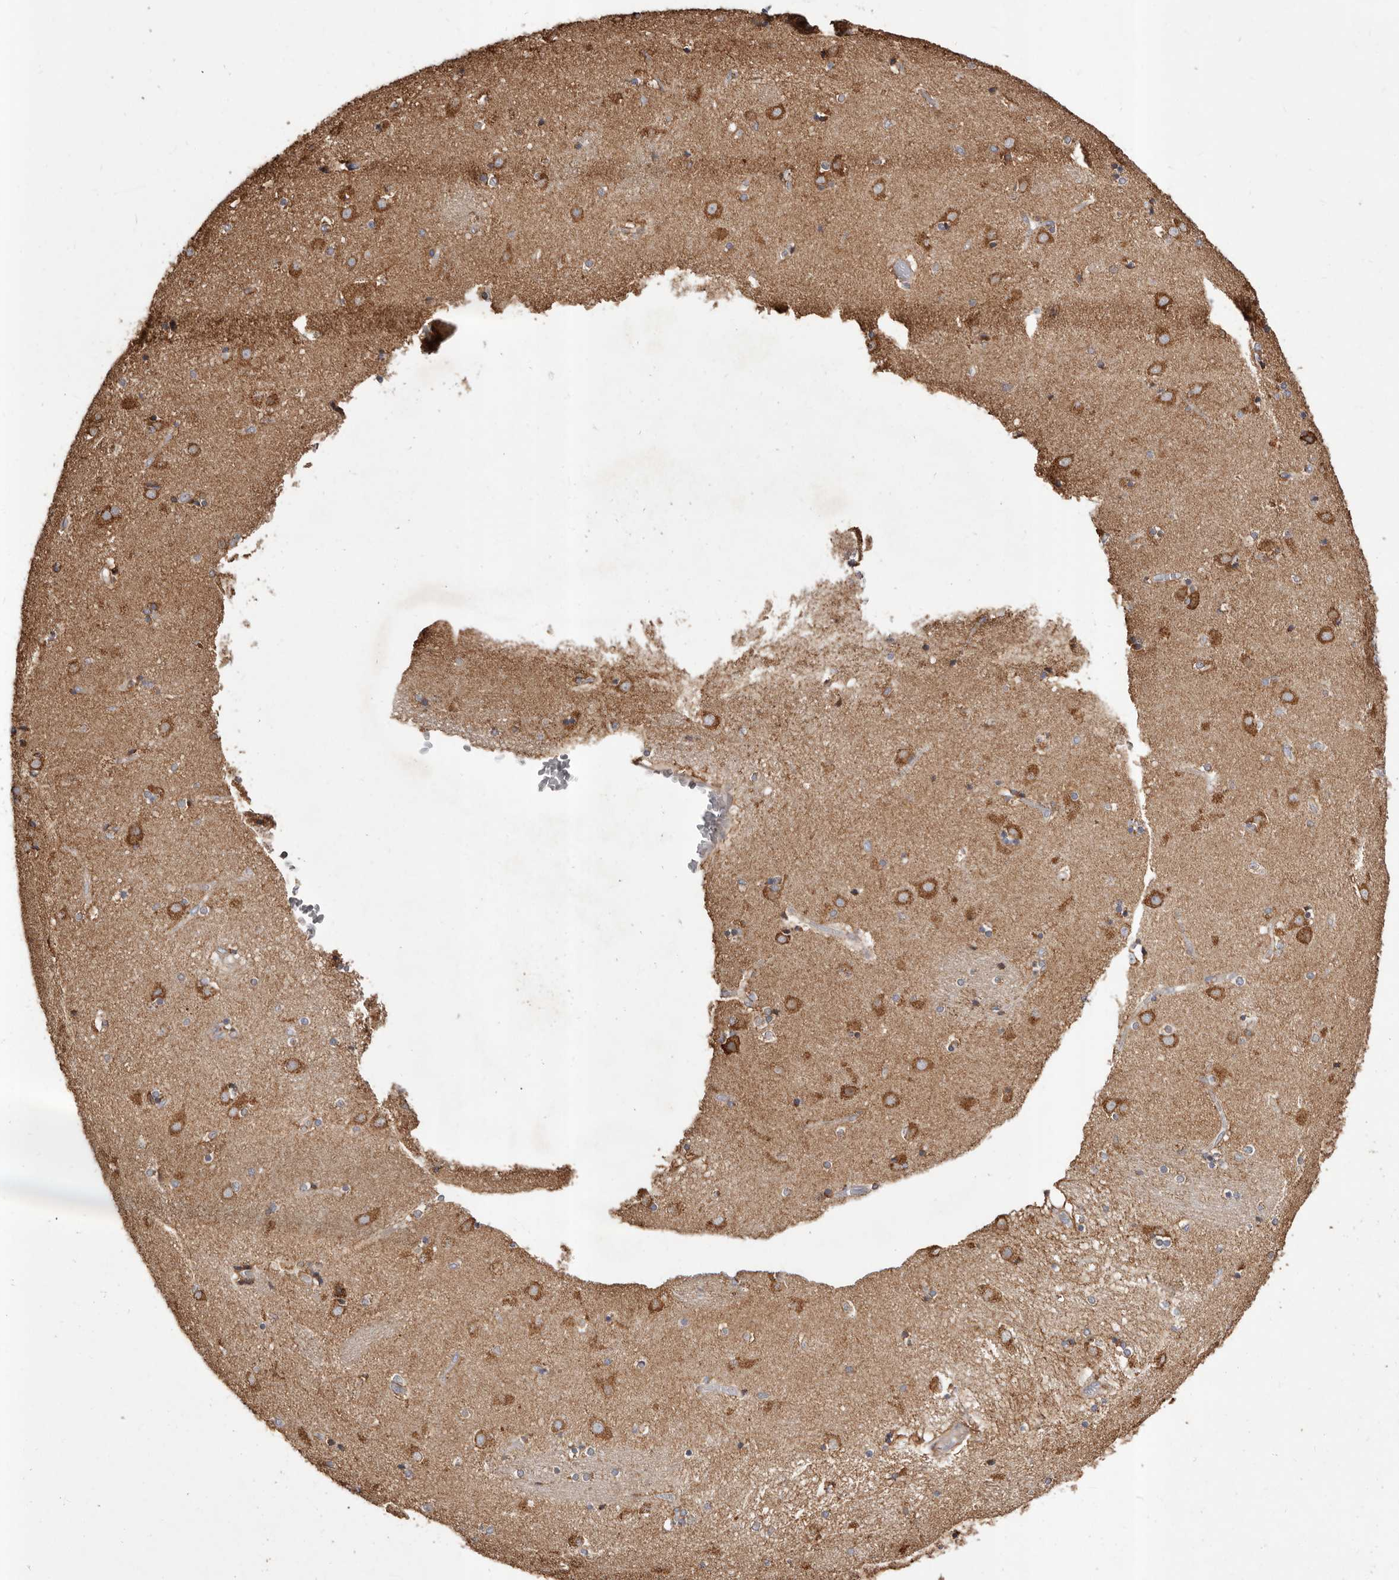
{"staining": {"intensity": "weak", "quantity": "<25%", "location": "cytoplasmic/membranous"}, "tissue": "caudate", "cell_type": "Glial cells", "image_type": "normal", "snomed": [{"axis": "morphology", "description": "Normal tissue, NOS"}, {"axis": "topography", "description": "Lateral ventricle wall"}], "caption": "Immunohistochemistry of normal human caudate shows no expression in glial cells.", "gene": "STEAP2", "patient": {"sex": "male", "age": 70}}